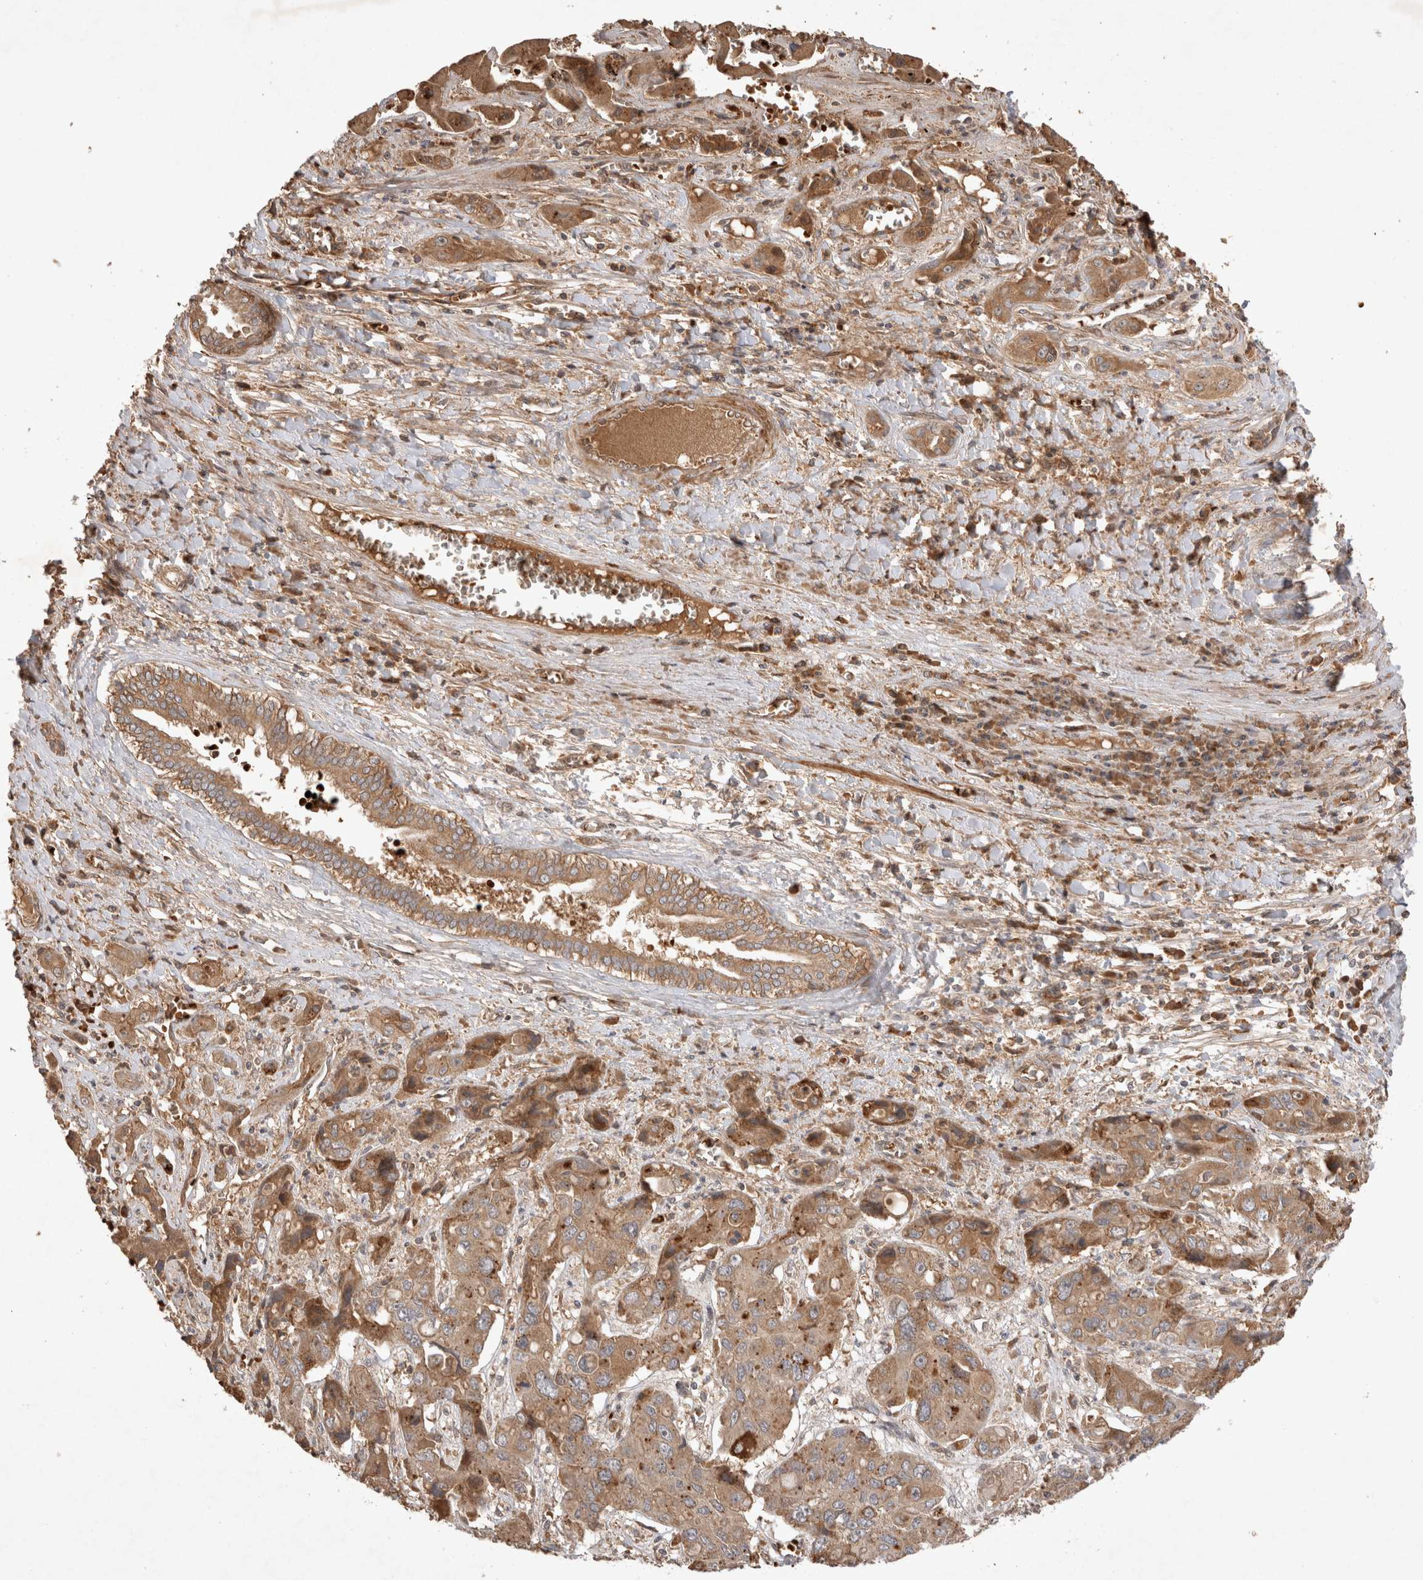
{"staining": {"intensity": "moderate", "quantity": ">75%", "location": "cytoplasmic/membranous"}, "tissue": "liver cancer", "cell_type": "Tumor cells", "image_type": "cancer", "snomed": [{"axis": "morphology", "description": "Cholangiocarcinoma"}, {"axis": "topography", "description": "Liver"}], "caption": "Liver cancer (cholangiocarcinoma) was stained to show a protein in brown. There is medium levels of moderate cytoplasmic/membranous staining in approximately >75% of tumor cells. (brown staining indicates protein expression, while blue staining denotes nuclei).", "gene": "FAM221A", "patient": {"sex": "male", "age": 67}}